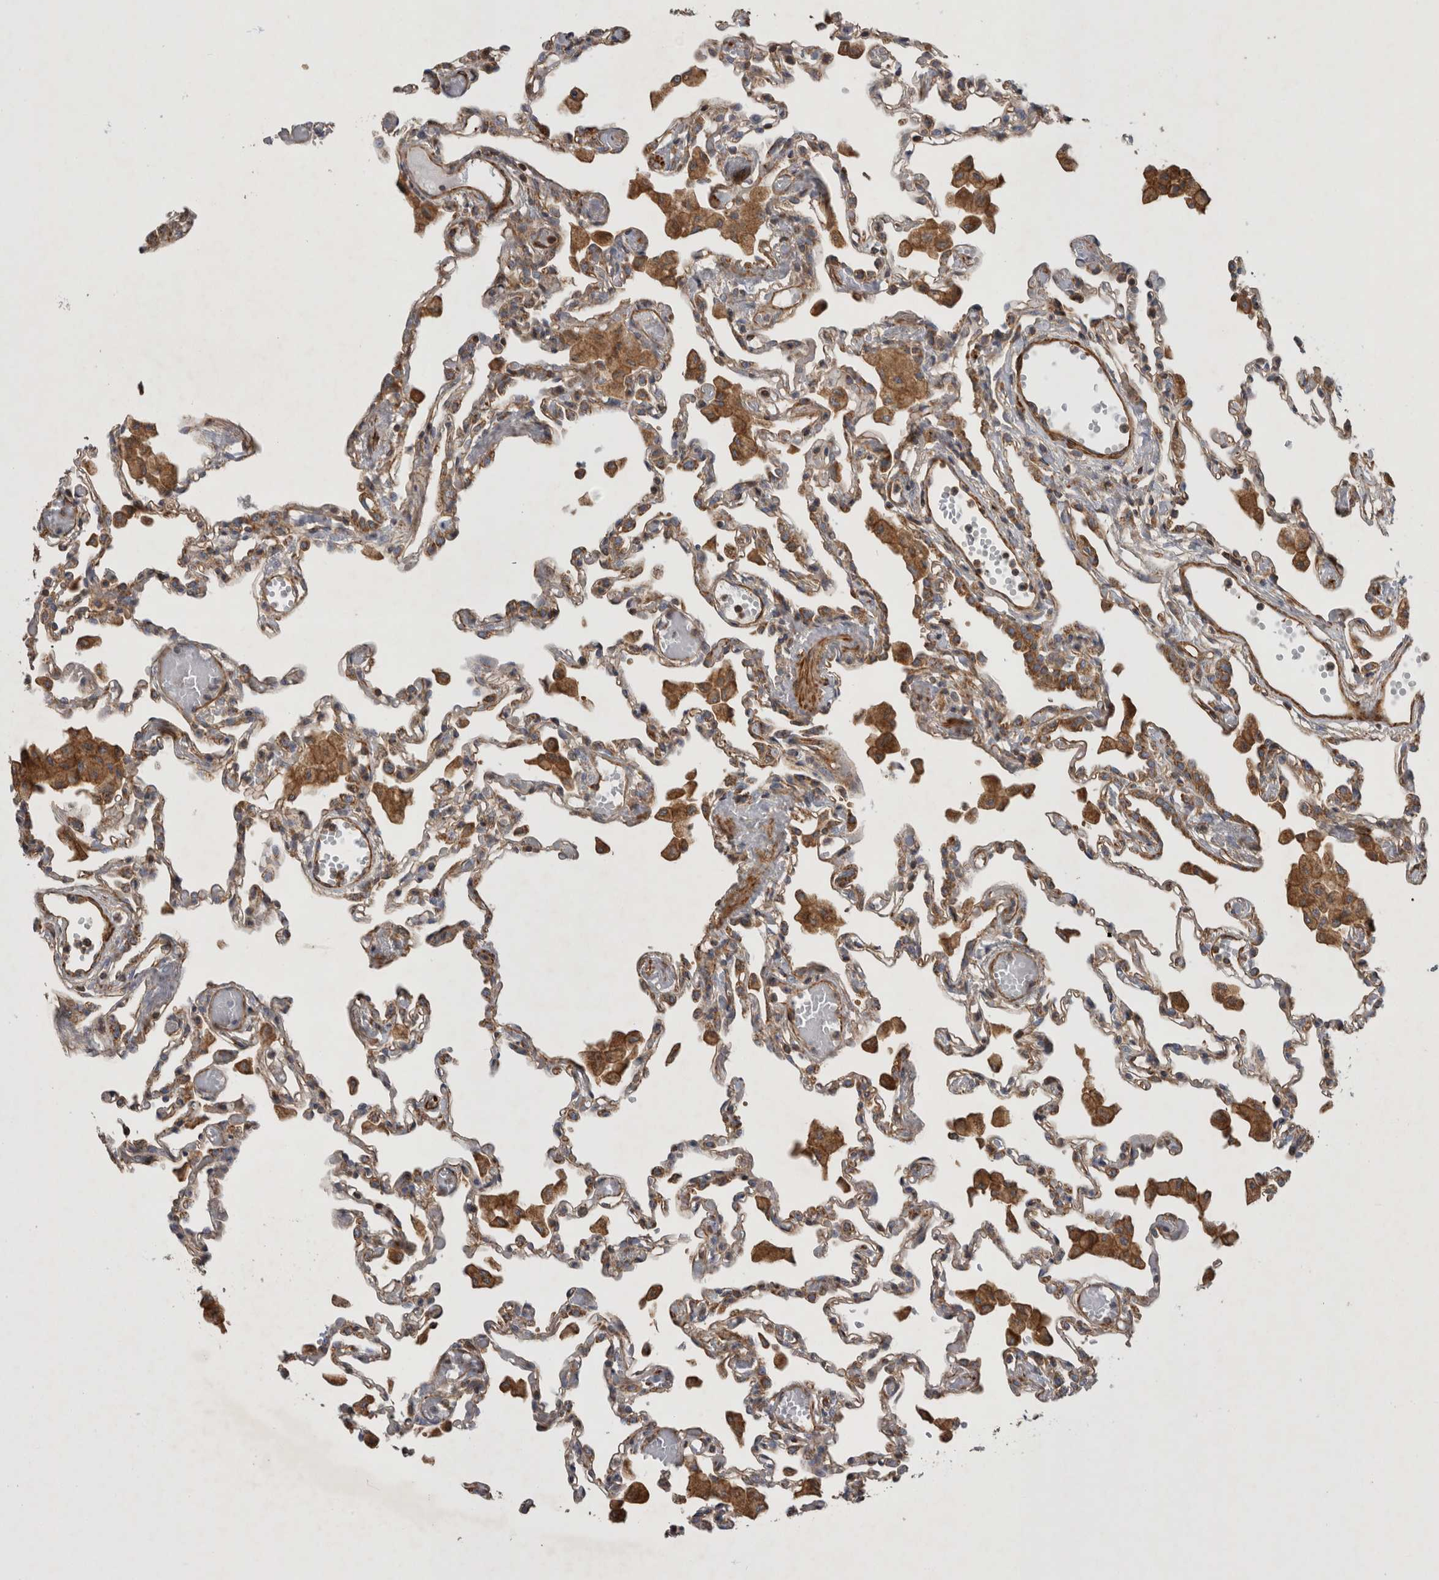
{"staining": {"intensity": "weak", "quantity": "25%-75%", "location": "cytoplasmic/membranous"}, "tissue": "lung", "cell_type": "Alveolar cells", "image_type": "normal", "snomed": [{"axis": "morphology", "description": "Normal tissue, NOS"}, {"axis": "topography", "description": "Bronchus"}, {"axis": "topography", "description": "Lung"}], "caption": "Lung stained for a protein exhibits weak cytoplasmic/membranous positivity in alveolar cells. Ihc stains the protein of interest in brown and the nuclei are stained blue.", "gene": "SFXN2", "patient": {"sex": "female", "age": 49}}